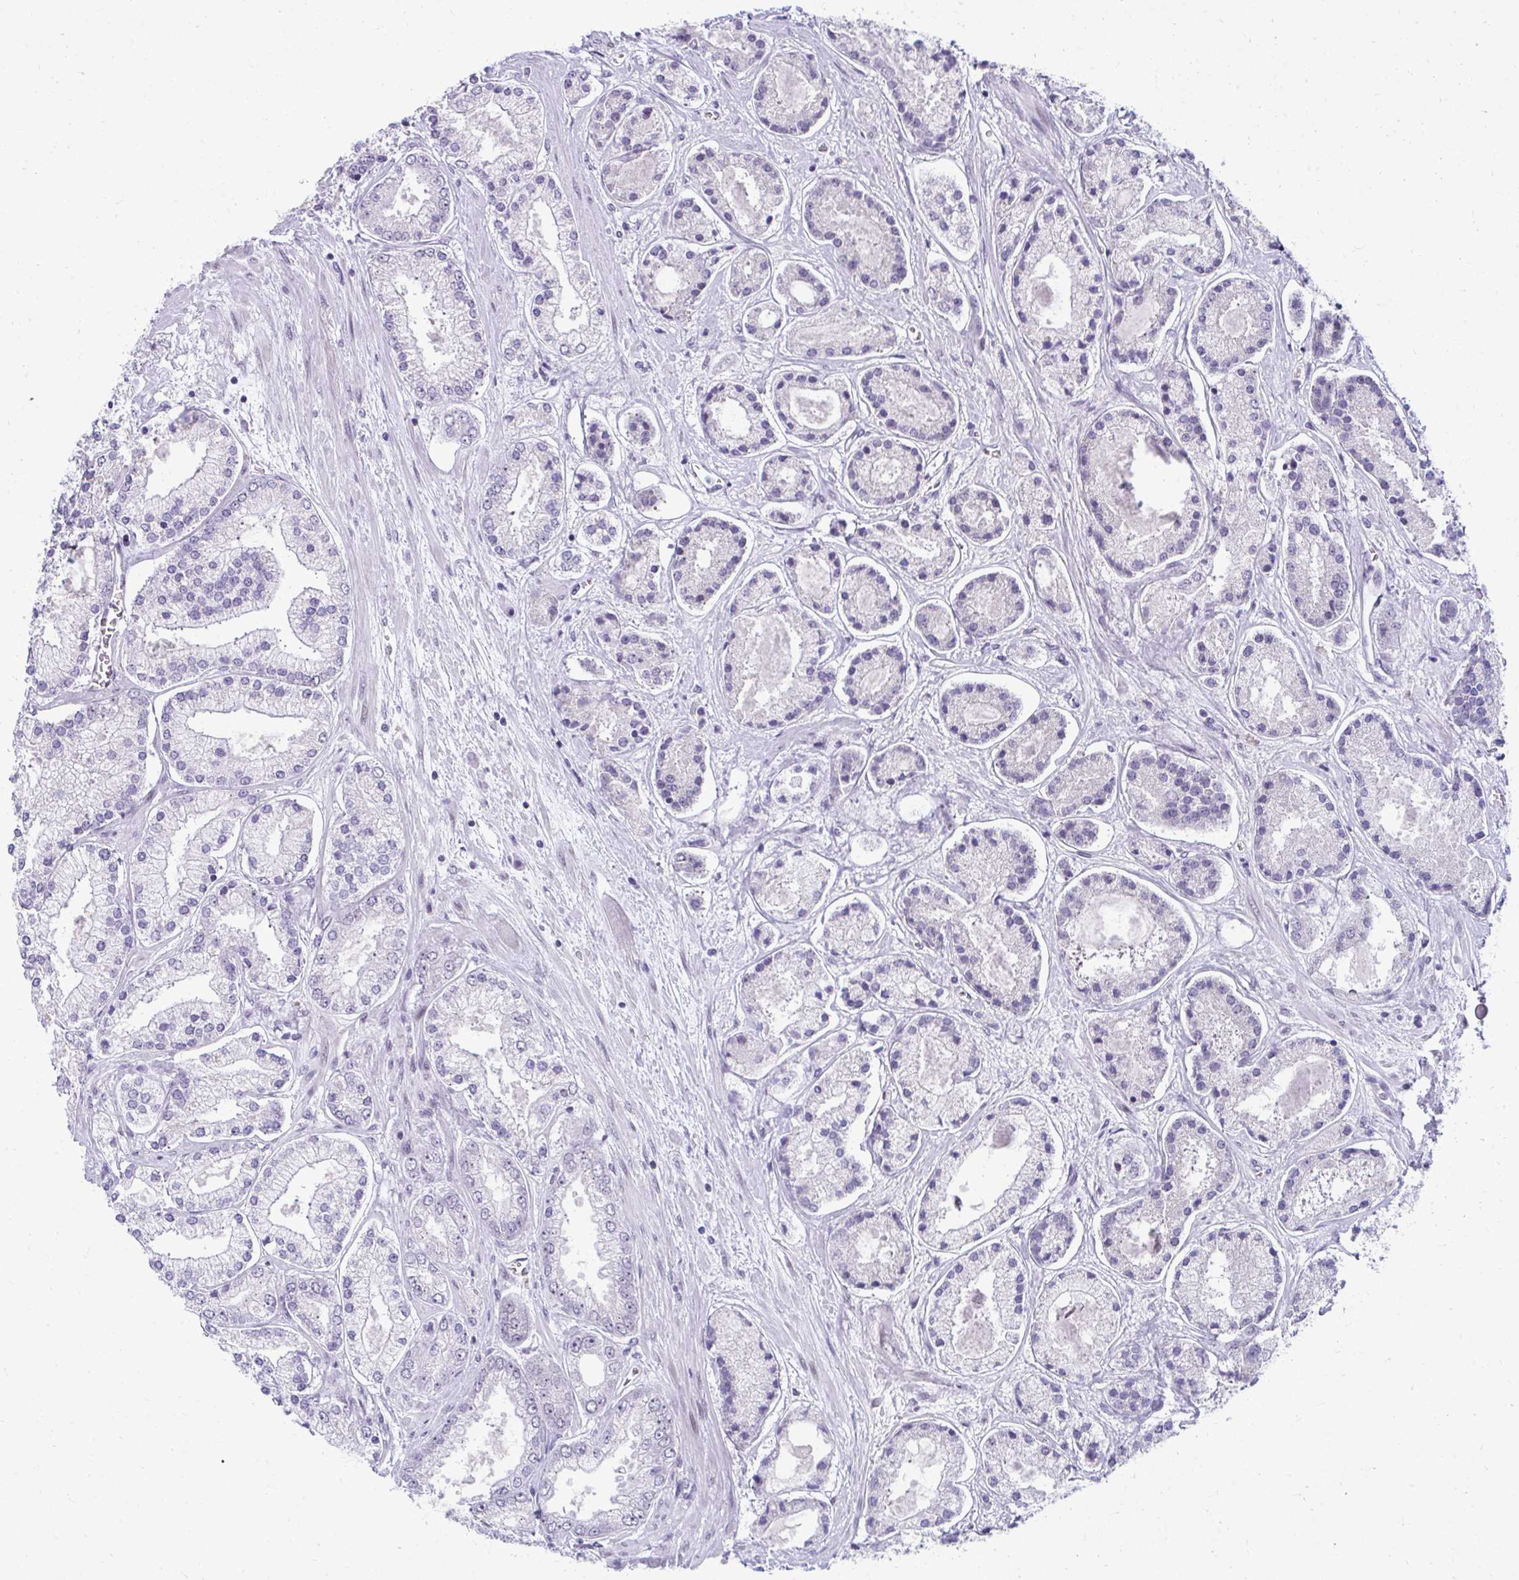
{"staining": {"intensity": "weak", "quantity": "<25%", "location": "nuclear"}, "tissue": "prostate cancer", "cell_type": "Tumor cells", "image_type": "cancer", "snomed": [{"axis": "morphology", "description": "Adenocarcinoma, High grade"}, {"axis": "topography", "description": "Prostate"}], "caption": "The image demonstrates no staining of tumor cells in prostate cancer (high-grade adenocarcinoma). The staining was performed using DAB (3,3'-diaminobenzidine) to visualize the protein expression in brown, while the nuclei were stained in blue with hematoxylin (Magnification: 20x).", "gene": "MAF1", "patient": {"sex": "male", "age": 67}}